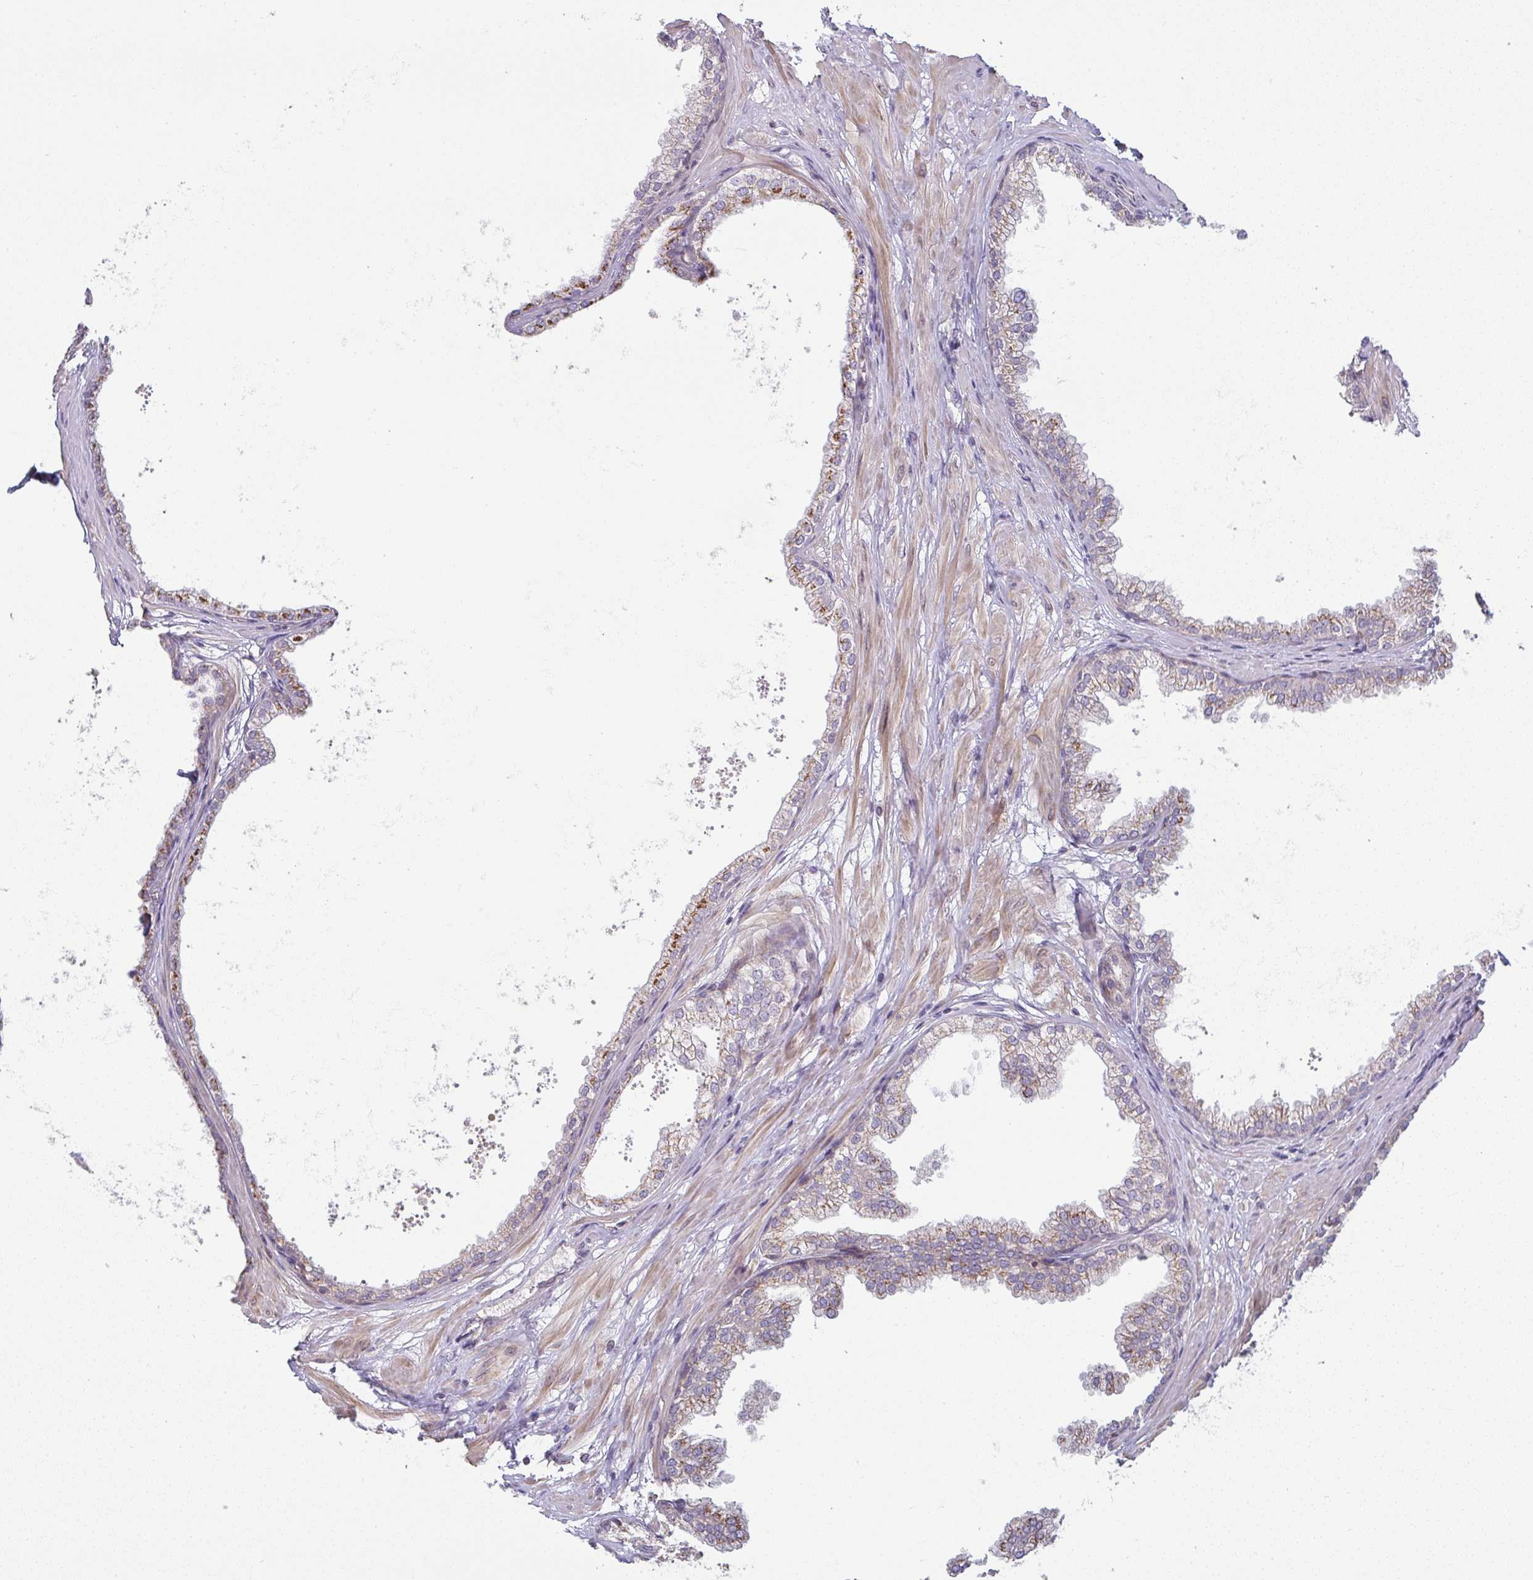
{"staining": {"intensity": "moderate", "quantity": "25%-75%", "location": "cytoplasmic/membranous"}, "tissue": "prostate", "cell_type": "Glandular cells", "image_type": "normal", "snomed": [{"axis": "morphology", "description": "Normal tissue, NOS"}, {"axis": "topography", "description": "Prostate"}], "caption": "This histopathology image reveals immunohistochemistry staining of normal human prostate, with medium moderate cytoplasmic/membranous expression in approximately 25%-75% of glandular cells.", "gene": "MOB1A", "patient": {"sex": "male", "age": 37}}